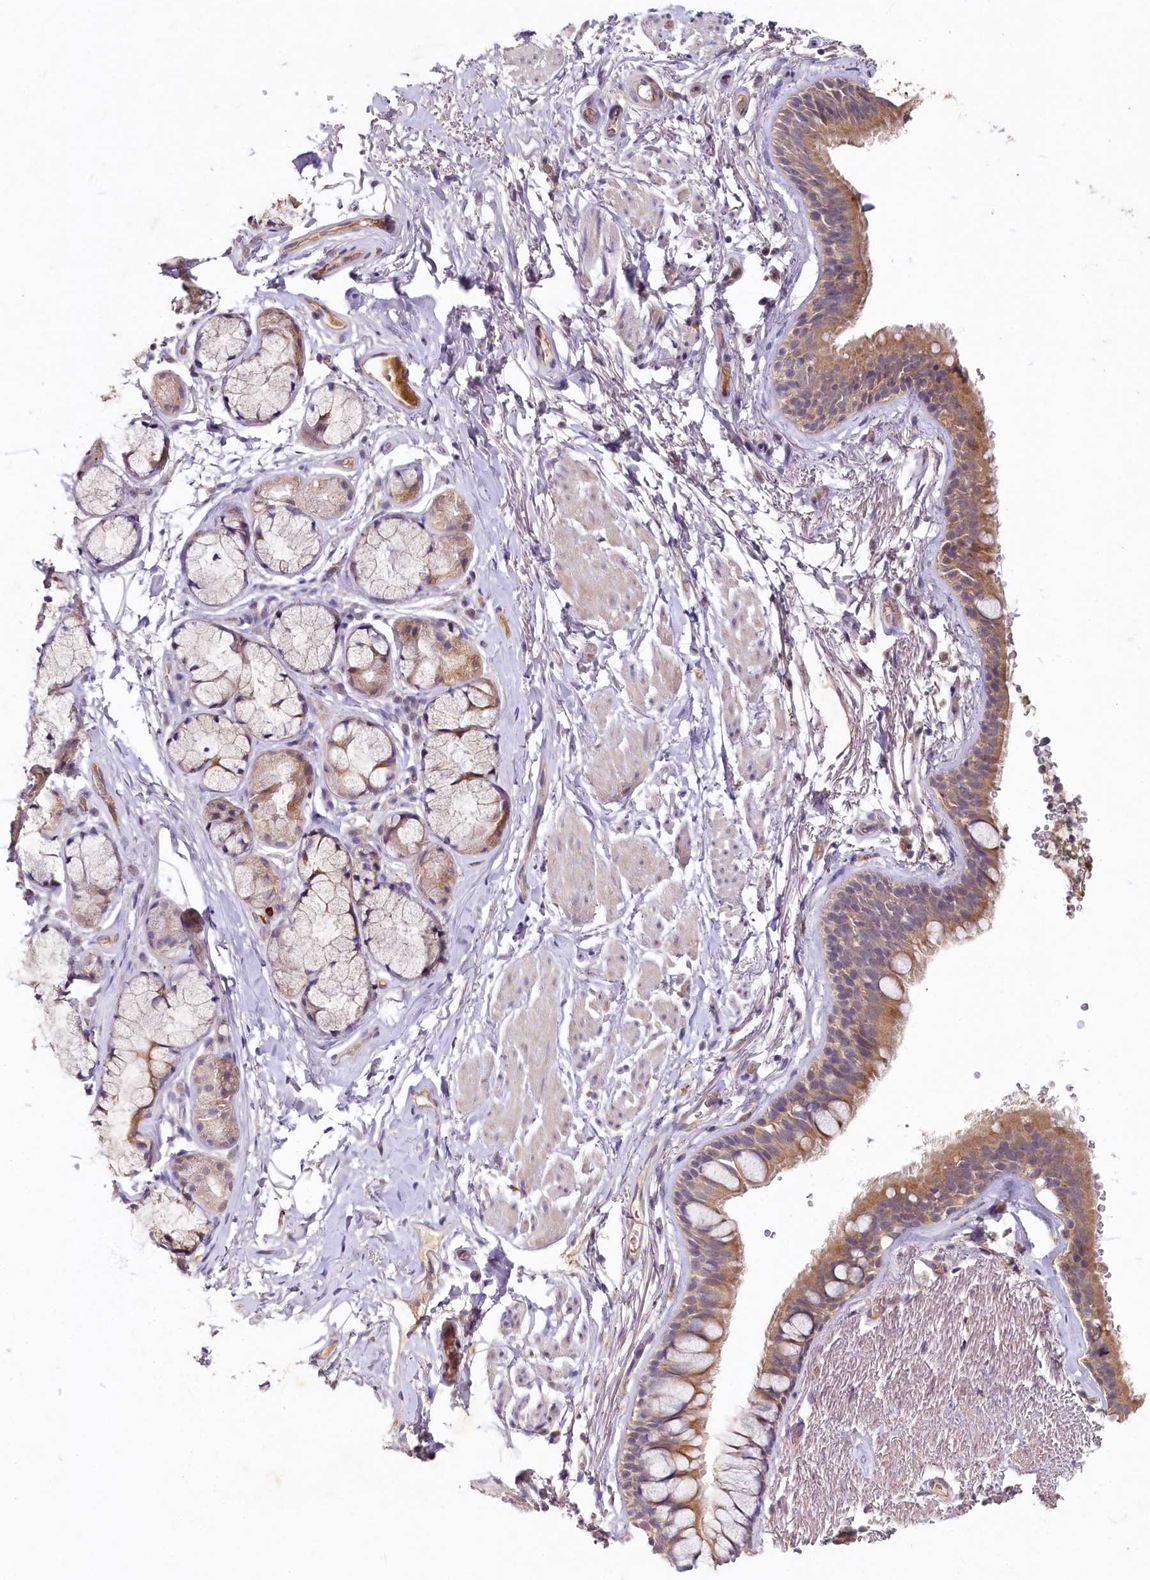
{"staining": {"intensity": "moderate", "quantity": ">75%", "location": "cytoplasmic/membranous"}, "tissue": "bronchus", "cell_type": "Respiratory epithelial cells", "image_type": "normal", "snomed": [{"axis": "morphology", "description": "Normal tissue, NOS"}, {"axis": "topography", "description": "Cartilage tissue"}], "caption": "Protein positivity by IHC demonstrates moderate cytoplasmic/membranous expression in about >75% of respiratory epithelial cells in unremarkable bronchus.", "gene": "HERC3", "patient": {"sex": "male", "age": 63}}